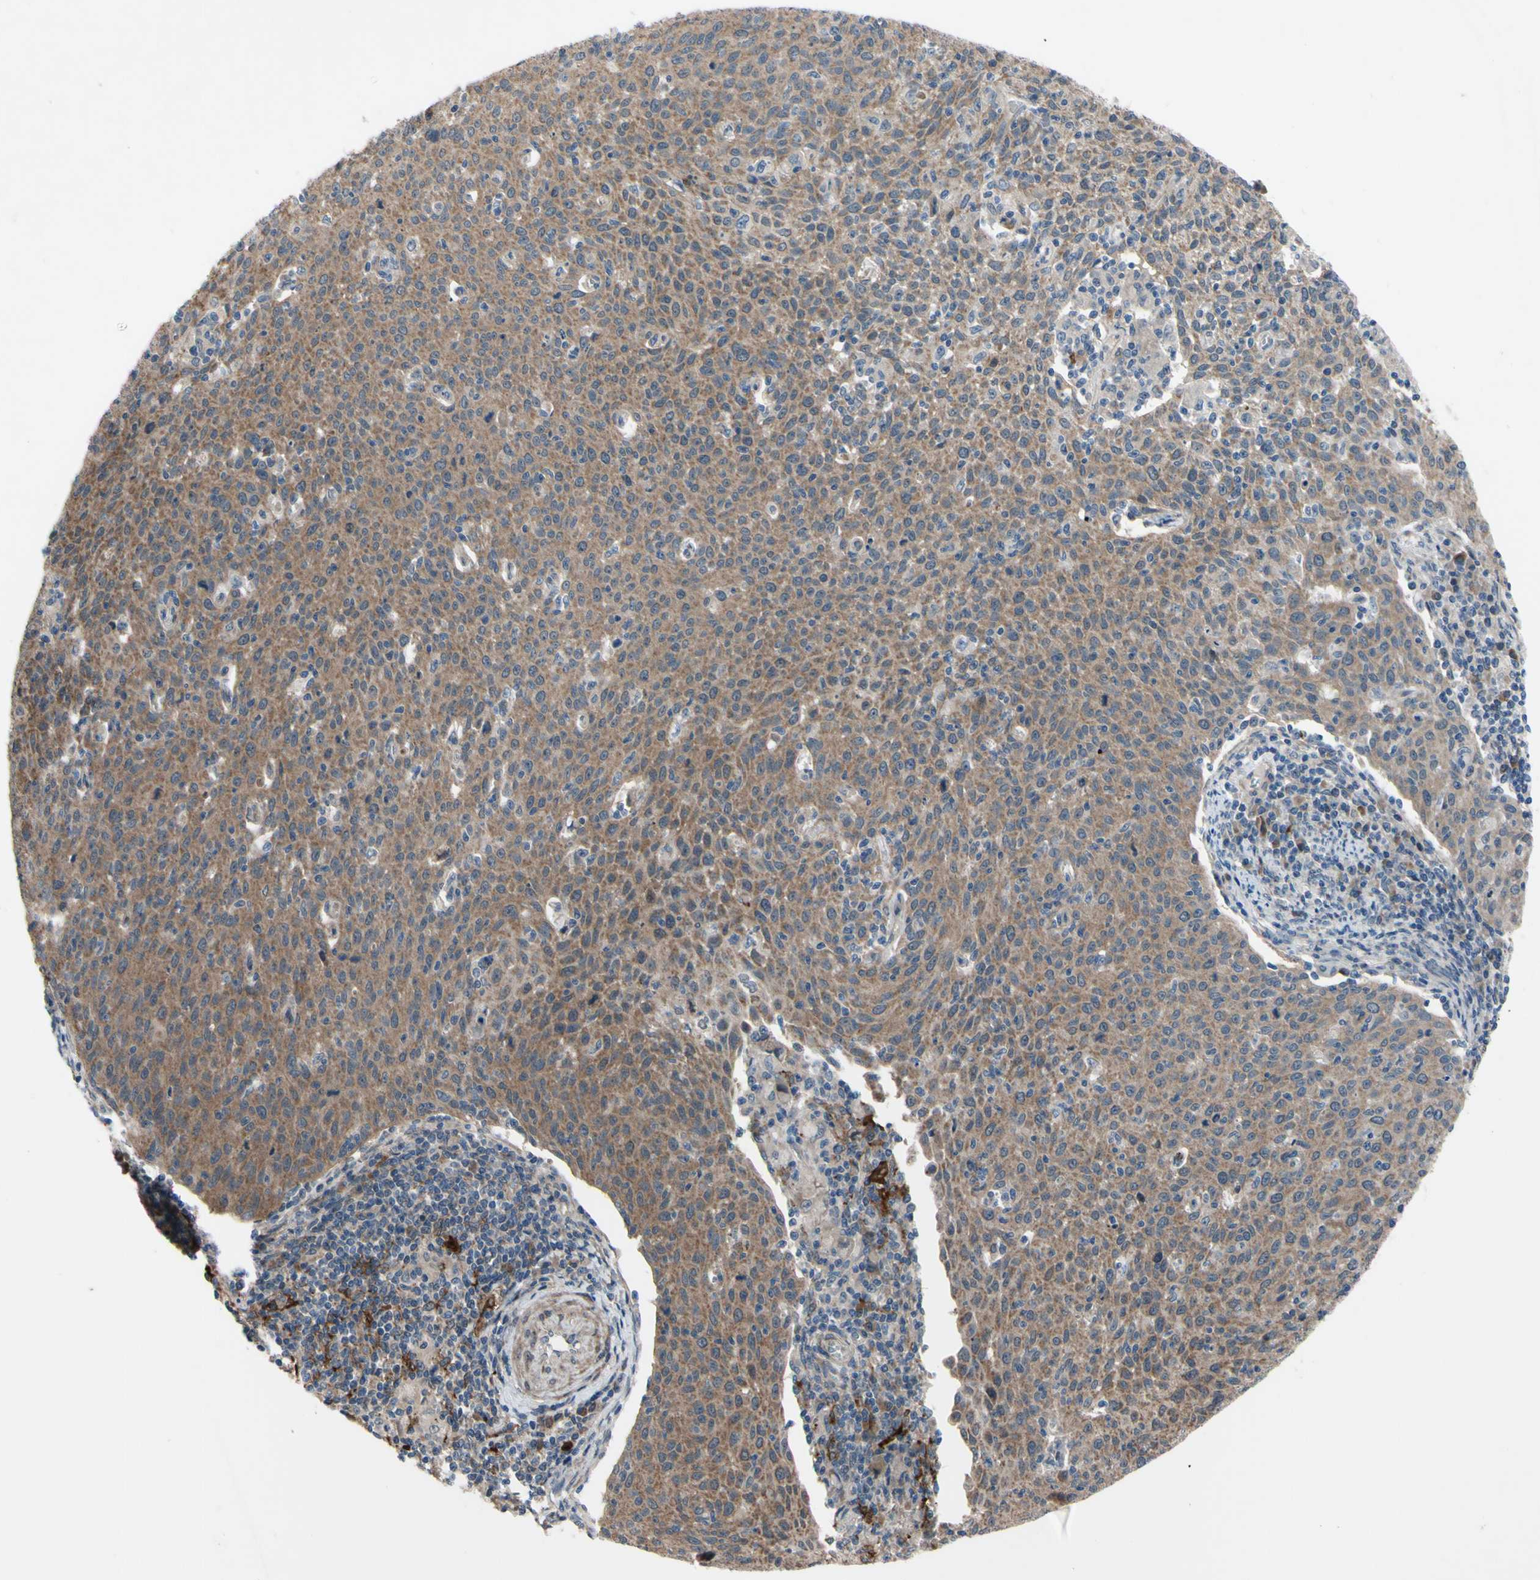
{"staining": {"intensity": "moderate", "quantity": ">75%", "location": "cytoplasmic/membranous"}, "tissue": "cervical cancer", "cell_type": "Tumor cells", "image_type": "cancer", "snomed": [{"axis": "morphology", "description": "Squamous cell carcinoma, NOS"}, {"axis": "topography", "description": "Cervix"}], "caption": "Immunohistochemical staining of human cervical cancer (squamous cell carcinoma) exhibits medium levels of moderate cytoplasmic/membranous expression in approximately >75% of tumor cells.", "gene": "SVIL", "patient": {"sex": "female", "age": 38}}